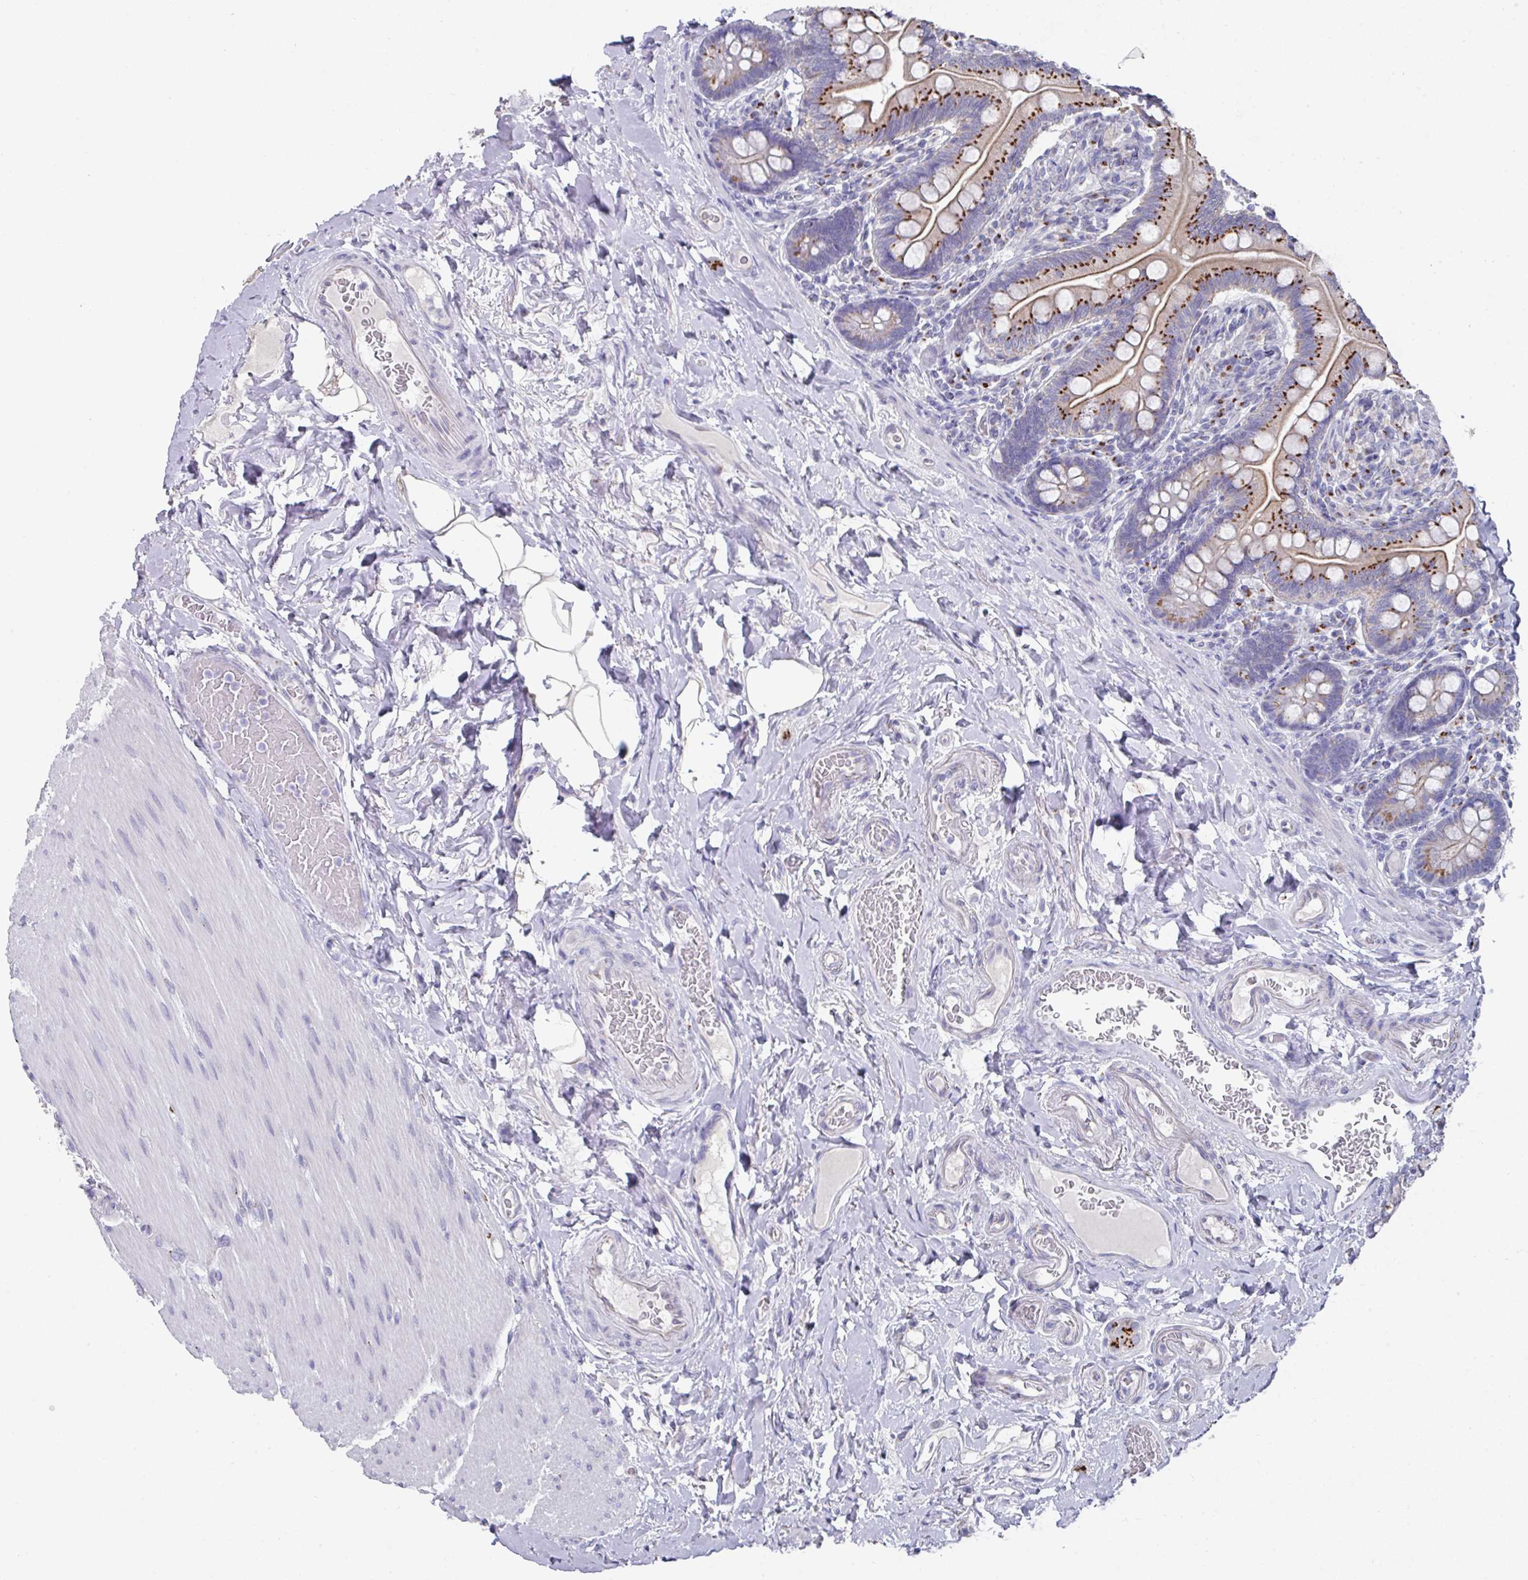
{"staining": {"intensity": "moderate", "quantity": "25%-75%", "location": "cytoplasmic/membranous"}, "tissue": "small intestine", "cell_type": "Glandular cells", "image_type": "normal", "snomed": [{"axis": "morphology", "description": "Normal tissue, NOS"}, {"axis": "topography", "description": "Small intestine"}], "caption": "Protein expression analysis of normal human small intestine reveals moderate cytoplasmic/membranous staining in about 25%-75% of glandular cells. The staining was performed using DAB to visualize the protein expression in brown, while the nuclei were stained in blue with hematoxylin (Magnification: 20x).", "gene": "VKORC1L1", "patient": {"sex": "female", "age": 64}}